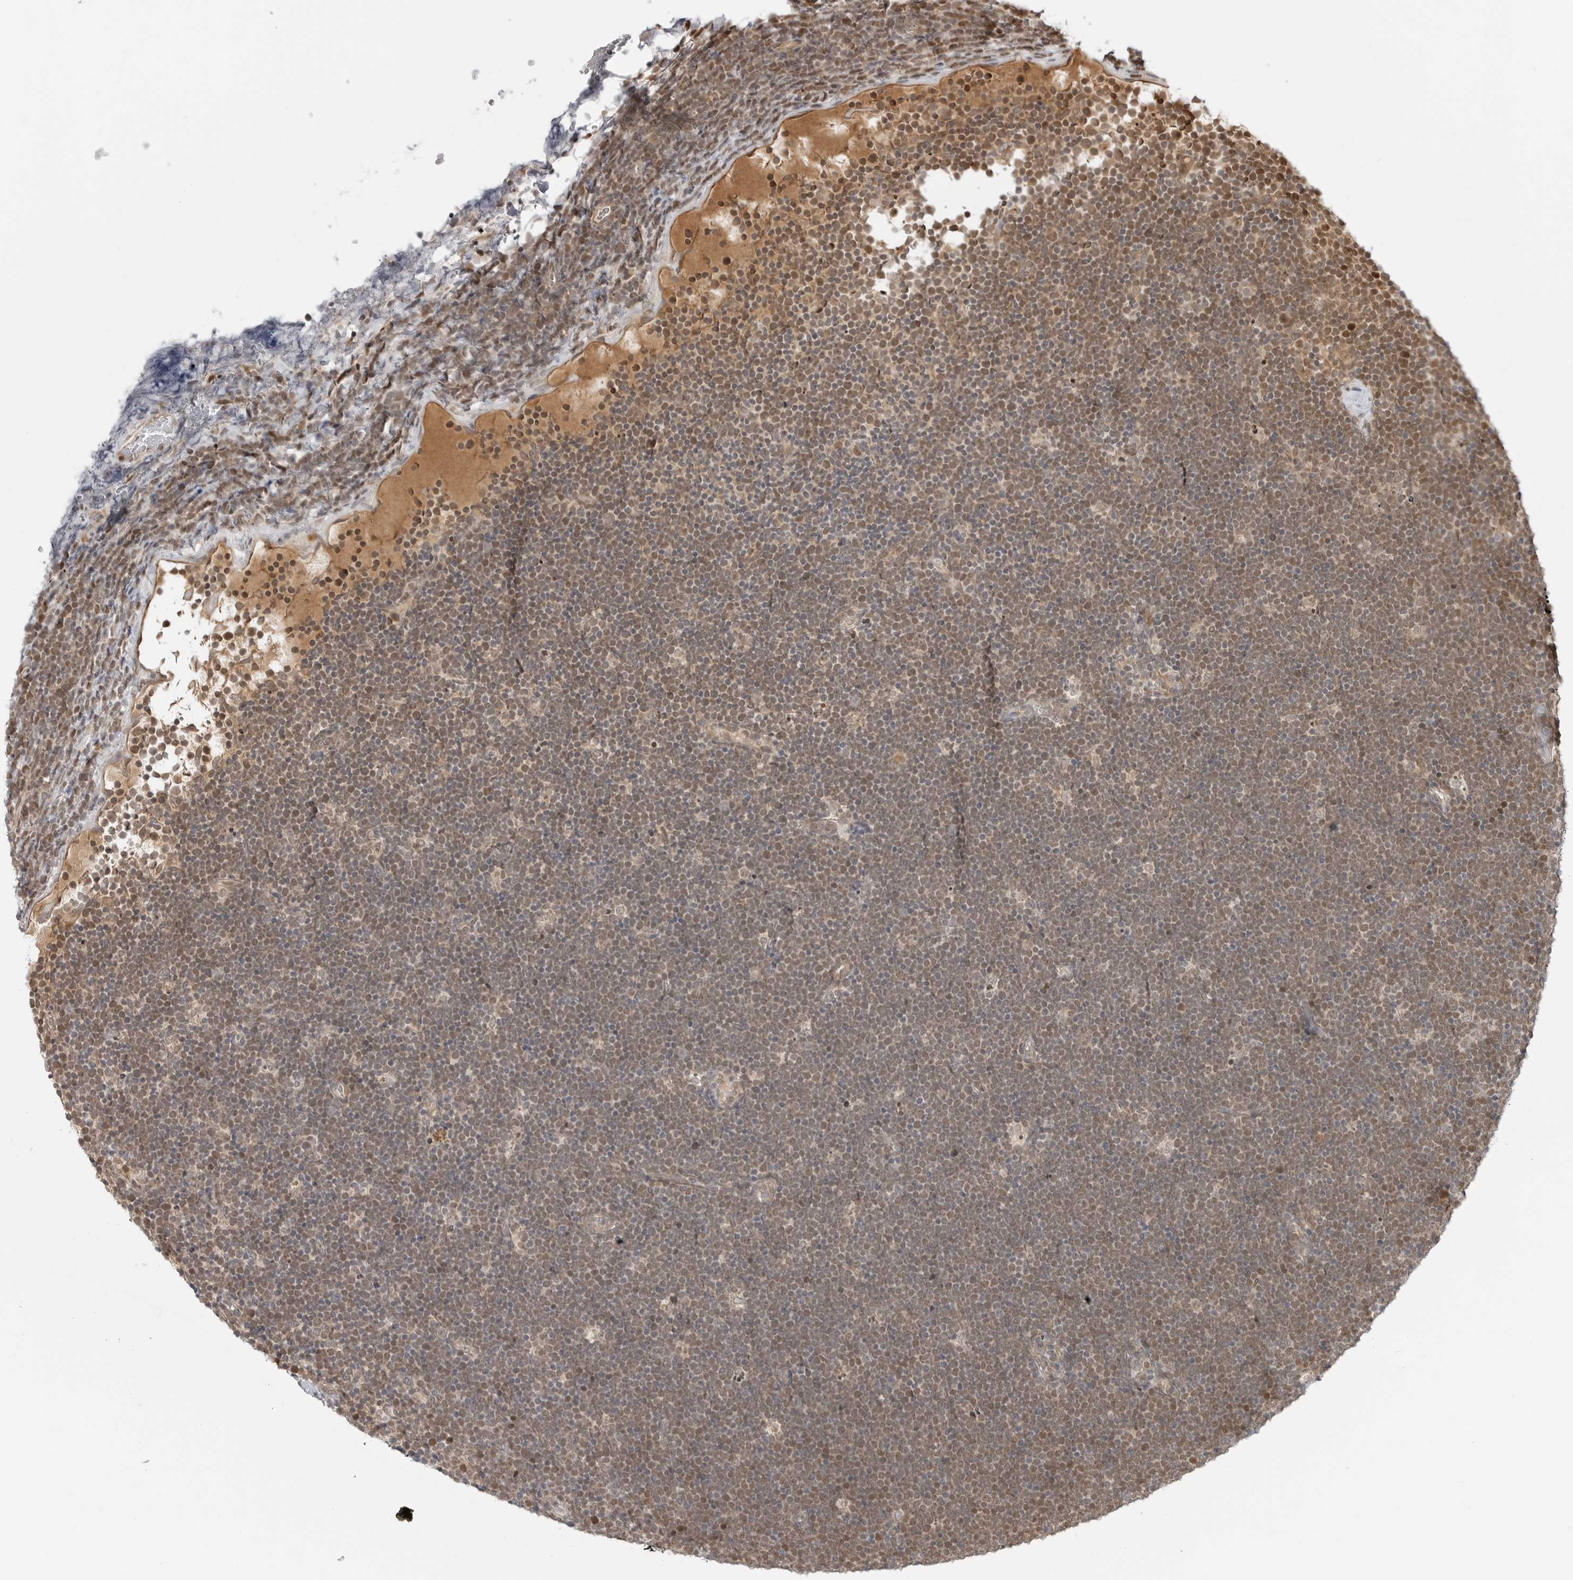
{"staining": {"intensity": "moderate", "quantity": "25%-75%", "location": "nuclear"}, "tissue": "lymphoma", "cell_type": "Tumor cells", "image_type": "cancer", "snomed": [{"axis": "morphology", "description": "Malignant lymphoma, non-Hodgkin's type, High grade"}, {"axis": "topography", "description": "Lymph node"}], "caption": "Moderate nuclear protein staining is seen in approximately 25%-75% of tumor cells in high-grade malignant lymphoma, non-Hodgkin's type. (IHC, brightfield microscopy, high magnification).", "gene": "TIPRL", "patient": {"sex": "male", "age": 13}}